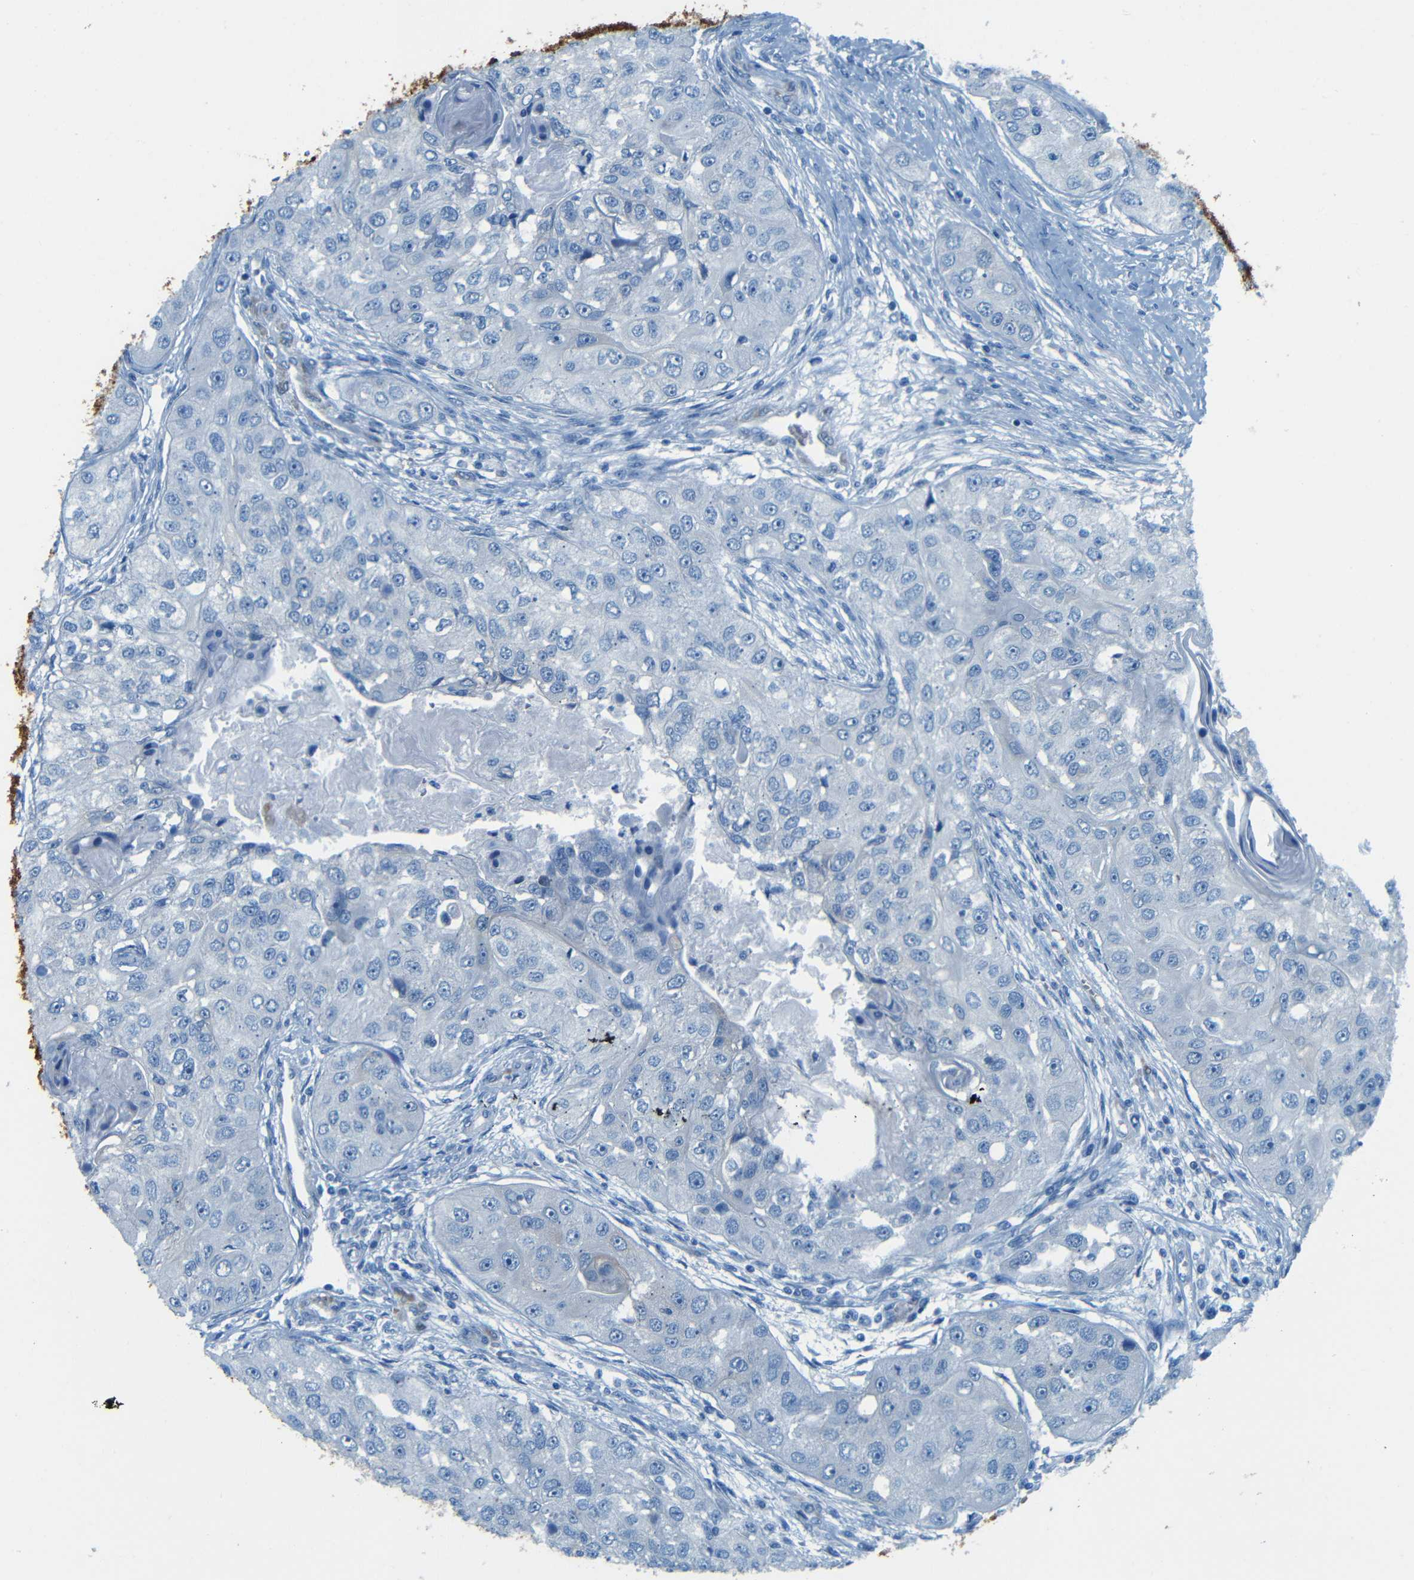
{"staining": {"intensity": "negative", "quantity": "none", "location": "none"}, "tissue": "head and neck cancer", "cell_type": "Tumor cells", "image_type": "cancer", "snomed": [{"axis": "morphology", "description": "Normal tissue, NOS"}, {"axis": "morphology", "description": "Squamous cell carcinoma, NOS"}, {"axis": "topography", "description": "Skeletal muscle"}, {"axis": "topography", "description": "Head-Neck"}], "caption": "Tumor cells are negative for protein expression in human squamous cell carcinoma (head and neck).", "gene": "MAP2", "patient": {"sex": "male", "age": 51}}